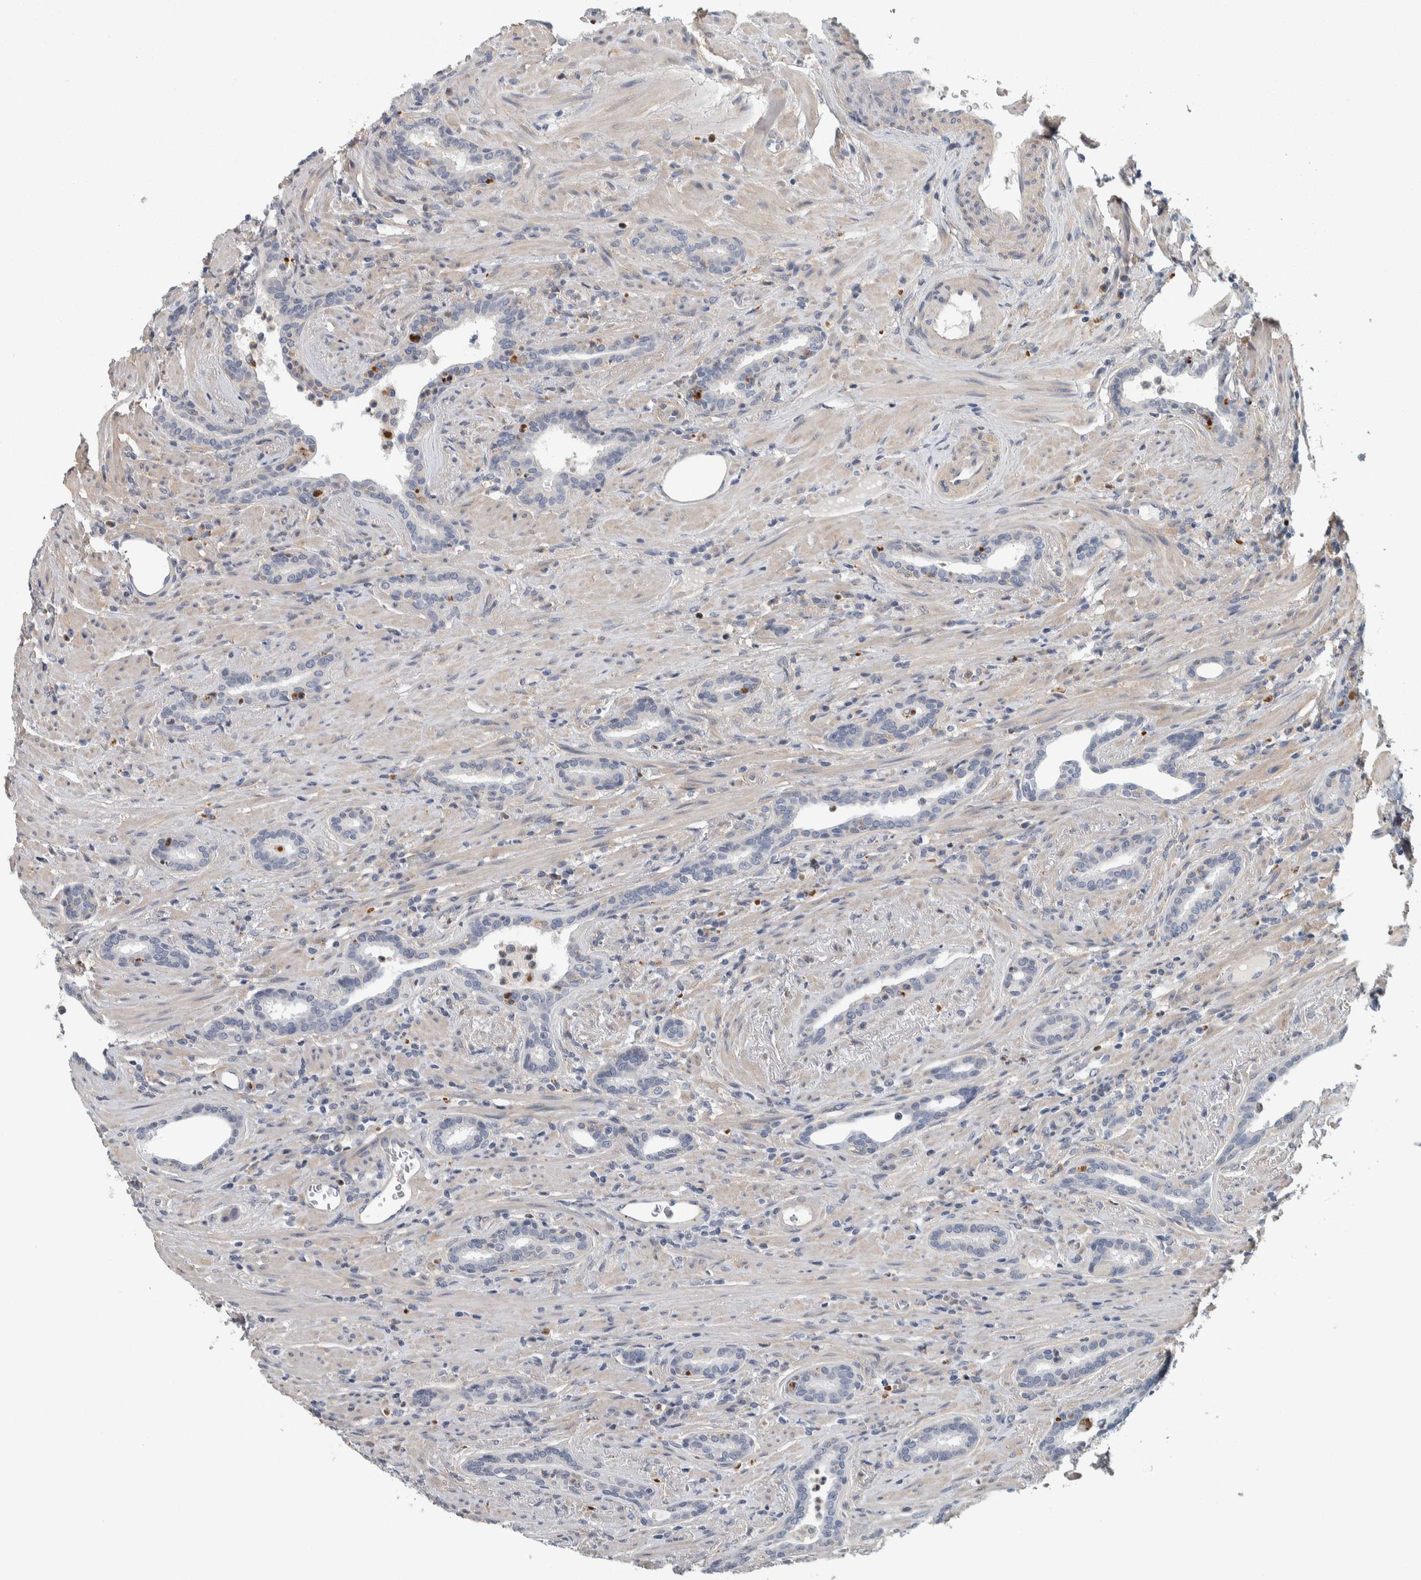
{"staining": {"intensity": "negative", "quantity": "none", "location": "none"}, "tissue": "prostate cancer", "cell_type": "Tumor cells", "image_type": "cancer", "snomed": [{"axis": "morphology", "description": "Adenocarcinoma, High grade"}, {"axis": "topography", "description": "Prostate"}], "caption": "The immunohistochemistry micrograph has no significant positivity in tumor cells of prostate cancer (adenocarcinoma (high-grade)) tissue.", "gene": "KCNJ3", "patient": {"sex": "male", "age": 71}}